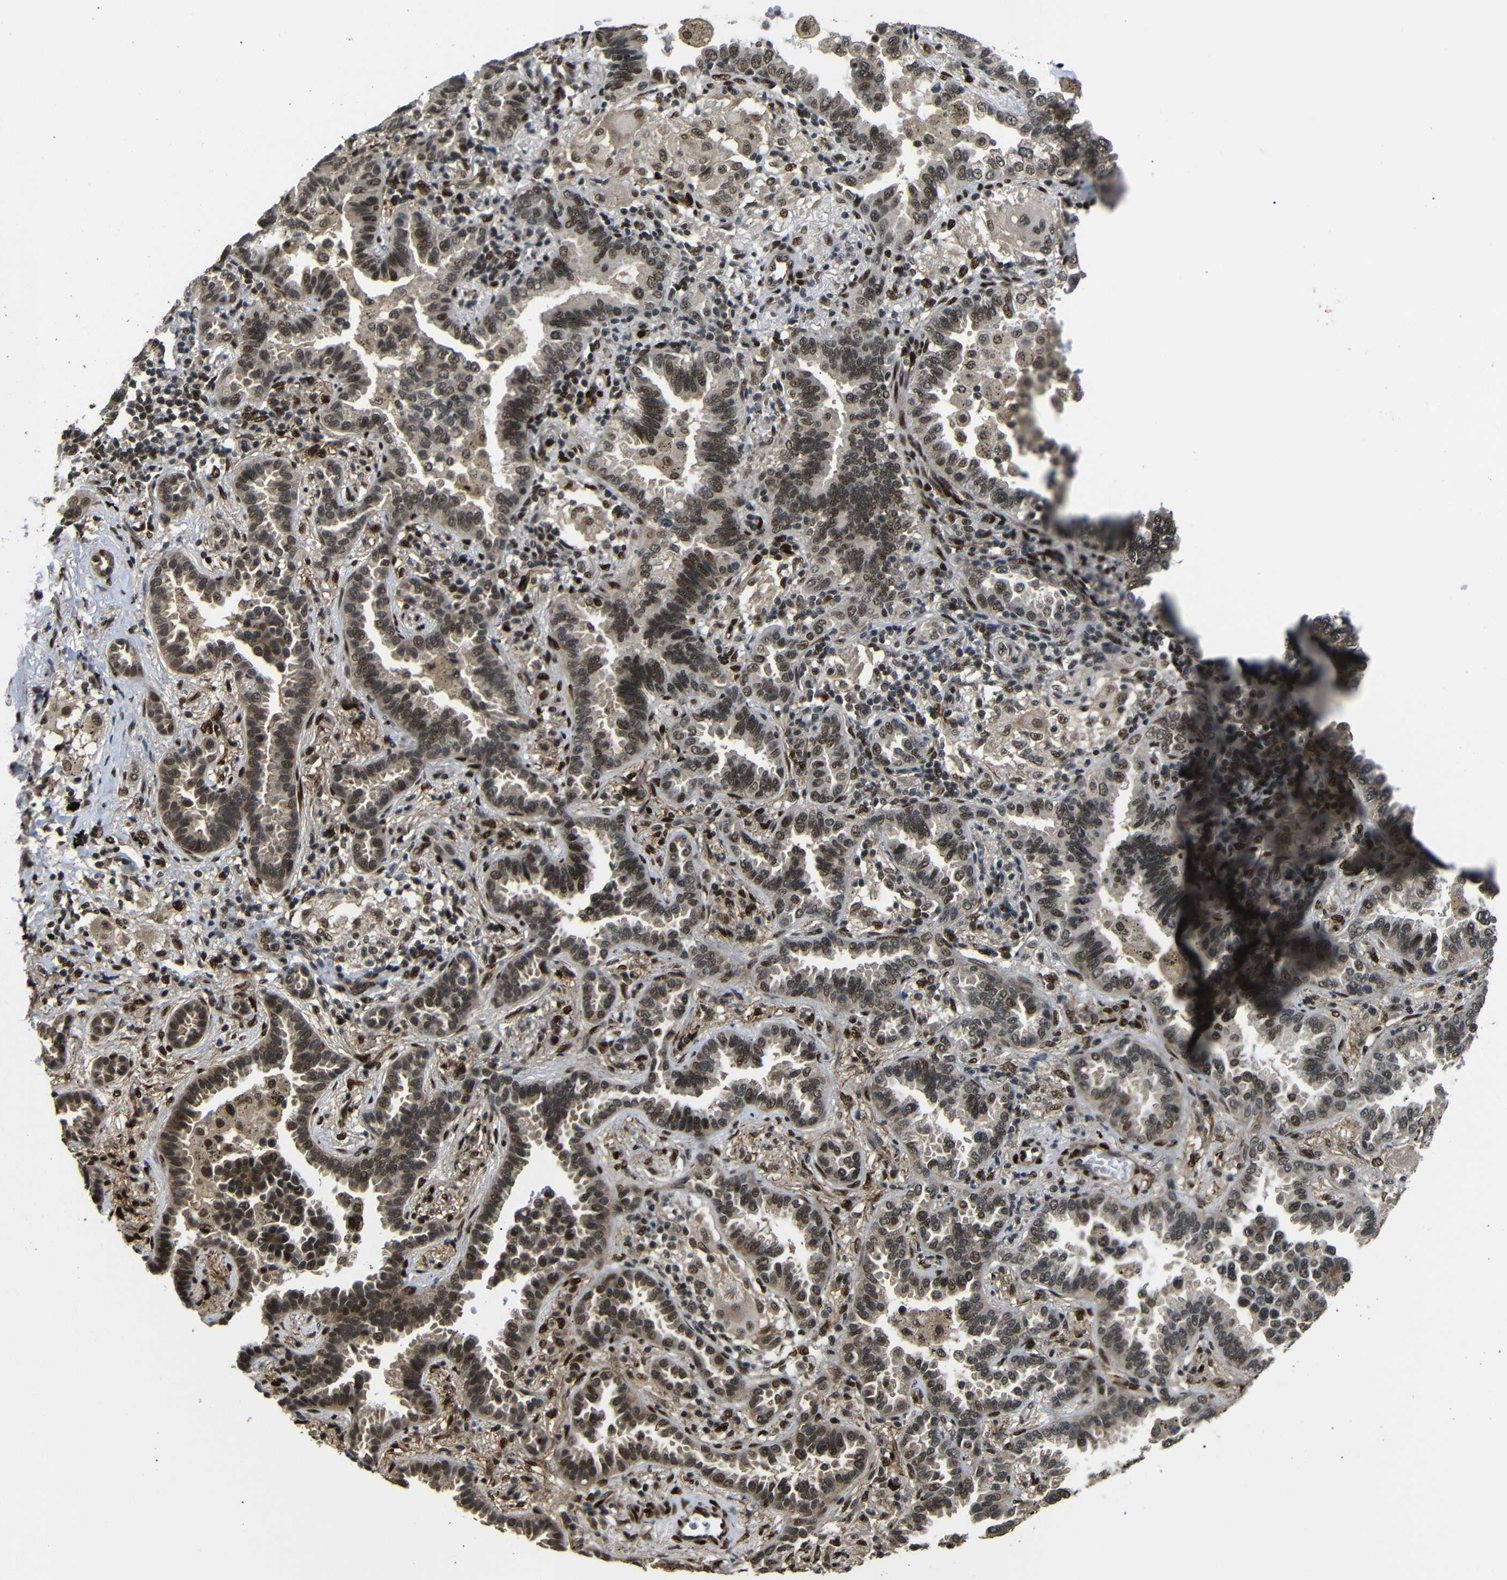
{"staining": {"intensity": "strong", "quantity": ">75%", "location": "cytoplasmic/membranous,nuclear"}, "tissue": "lung cancer", "cell_type": "Tumor cells", "image_type": "cancer", "snomed": [{"axis": "morphology", "description": "Normal tissue, NOS"}, {"axis": "morphology", "description": "Adenocarcinoma, NOS"}, {"axis": "topography", "description": "Lung"}], "caption": "The histopathology image reveals immunohistochemical staining of lung cancer (adenocarcinoma). There is strong cytoplasmic/membranous and nuclear staining is appreciated in approximately >75% of tumor cells.", "gene": "TBX2", "patient": {"sex": "male", "age": 59}}